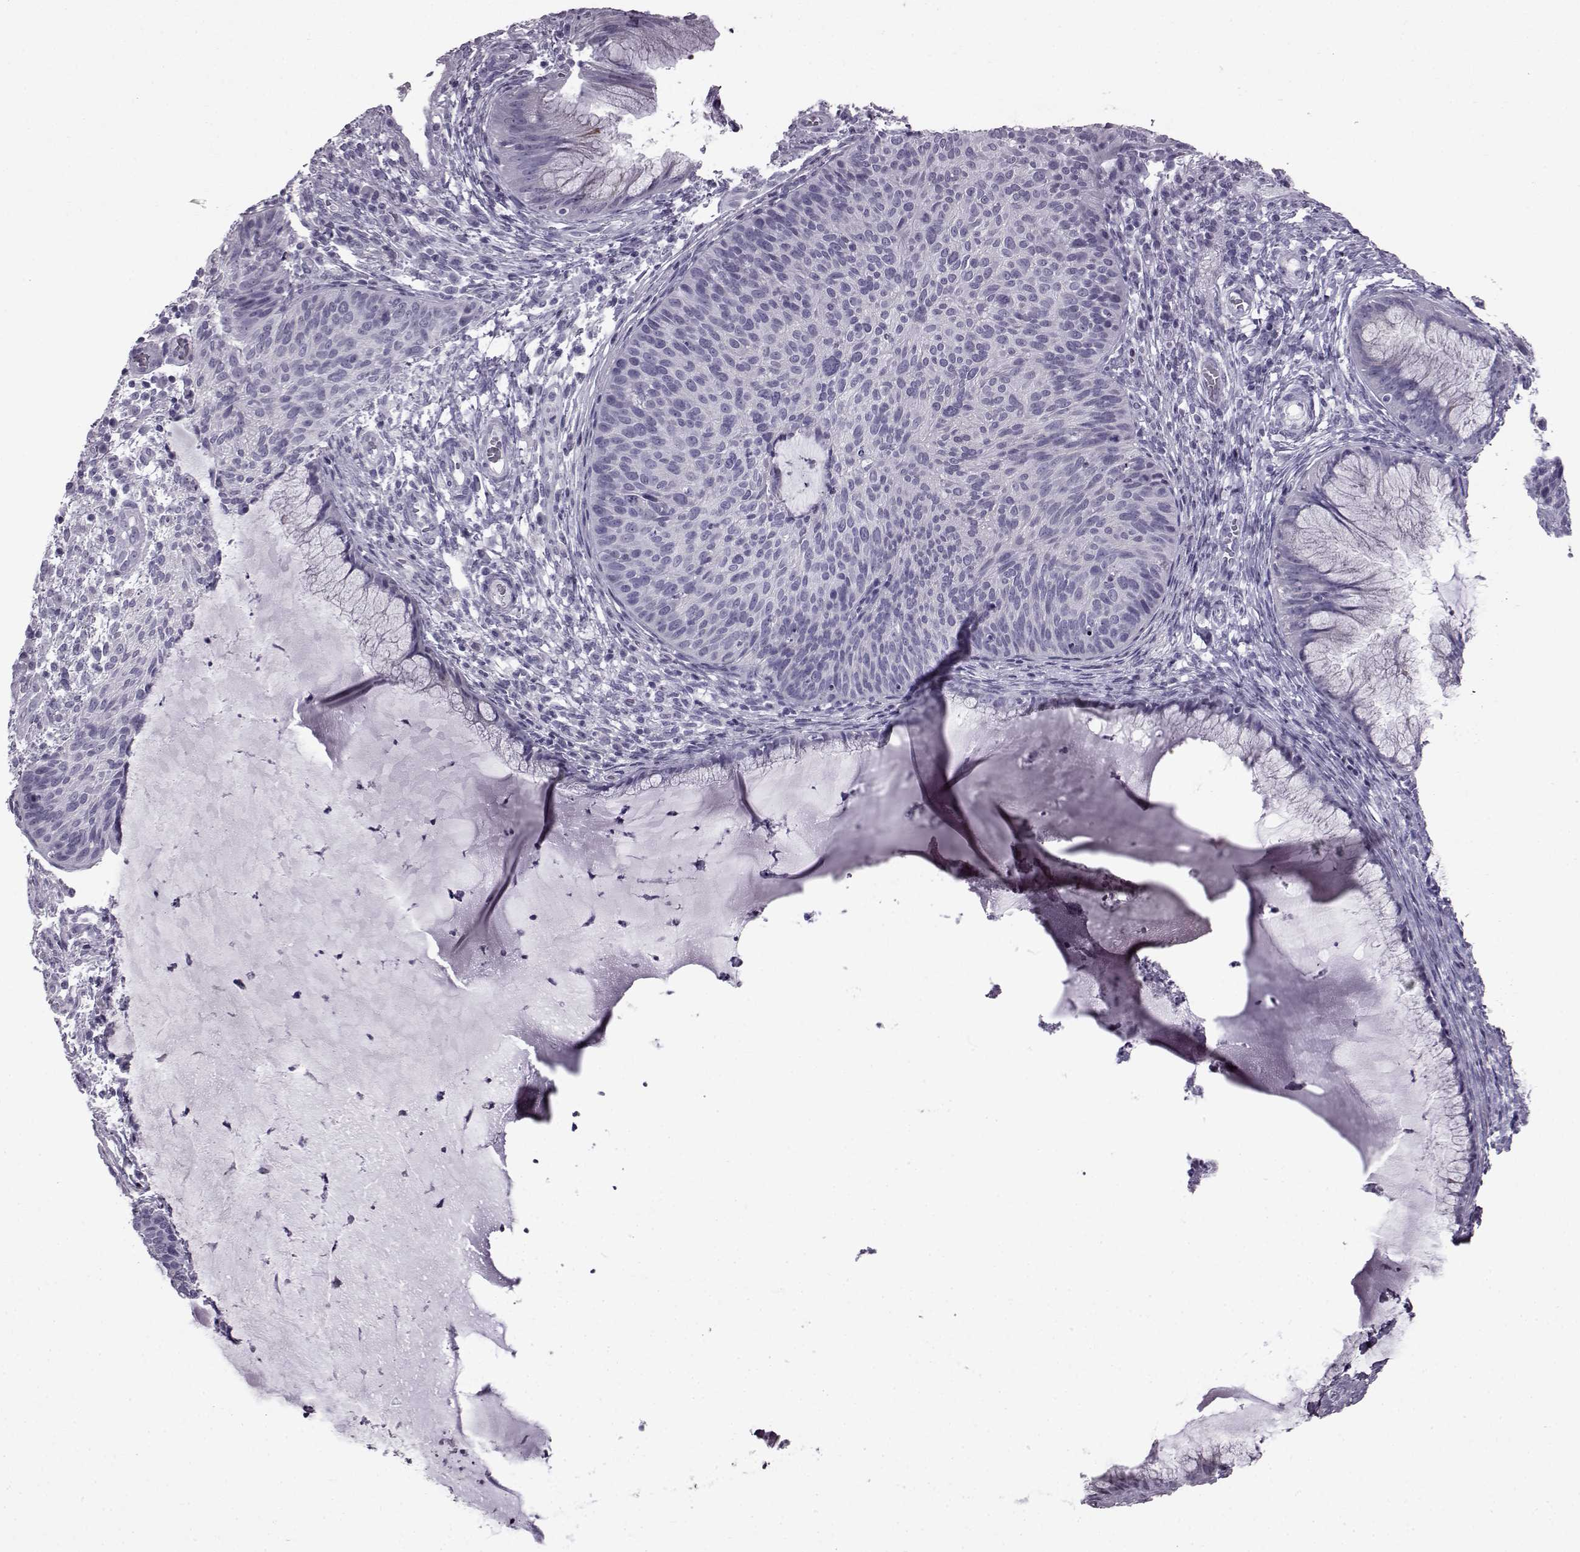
{"staining": {"intensity": "negative", "quantity": "none", "location": "none"}, "tissue": "cervical cancer", "cell_type": "Tumor cells", "image_type": "cancer", "snomed": [{"axis": "morphology", "description": "Squamous cell carcinoma, NOS"}, {"axis": "topography", "description": "Cervix"}], "caption": "Protein analysis of cervical cancer exhibits no significant expression in tumor cells.", "gene": "SLC28A2", "patient": {"sex": "female", "age": 36}}